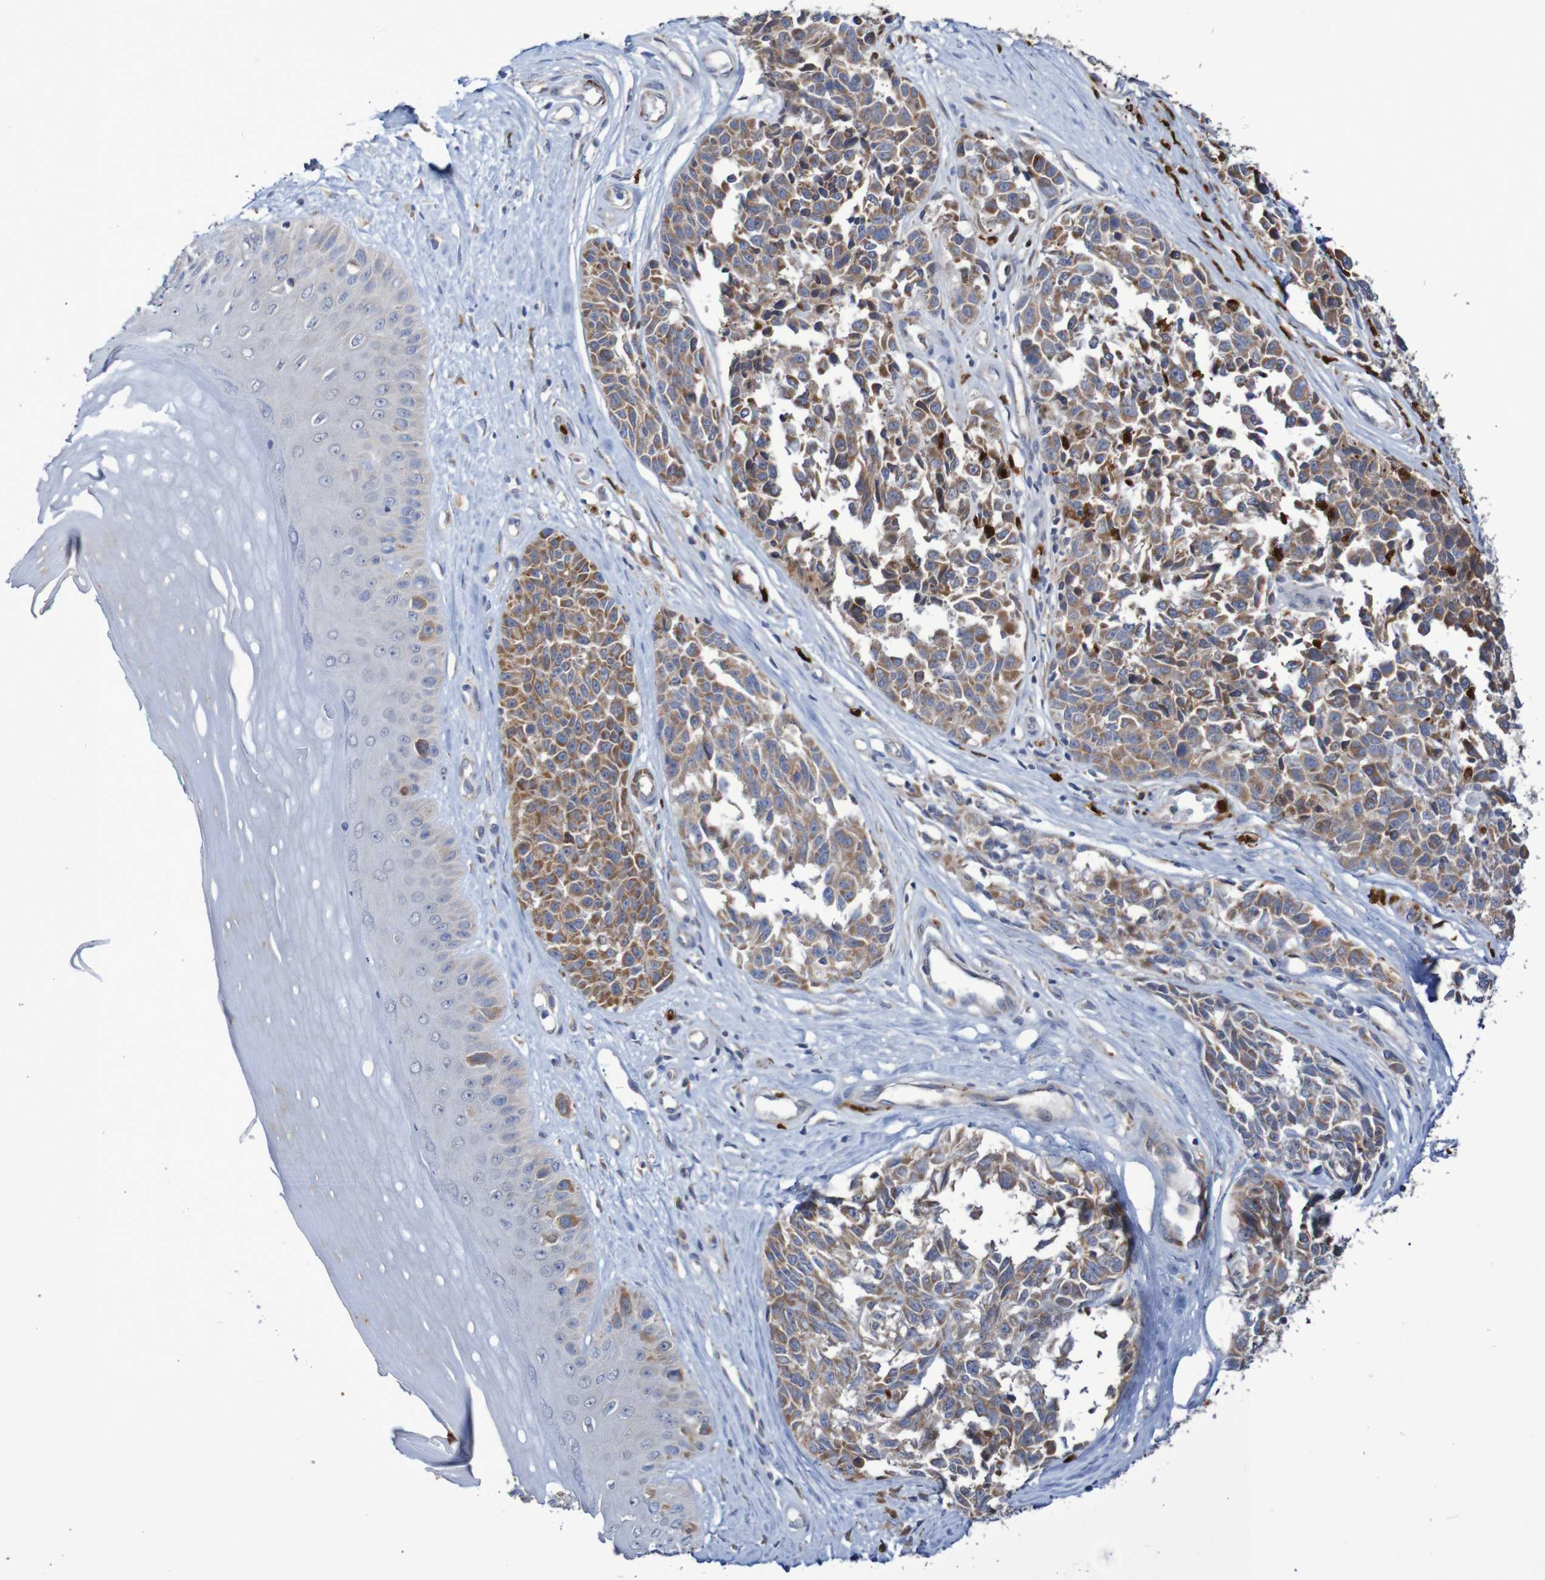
{"staining": {"intensity": "moderate", "quantity": ">75%", "location": "cytoplasmic/membranous"}, "tissue": "melanoma", "cell_type": "Tumor cells", "image_type": "cancer", "snomed": [{"axis": "morphology", "description": "Malignant melanoma, NOS"}, {"axis": "topography", "description": "Skin"}], "caption": "Immunohistochemical staining of malignant melanoma reveals medium levels of moderate cytoplasmic/membranous positivity in approximately >75% of tumor cells.", "gene": "PARP4", "patient": {"sex": "female", "age": 64}}